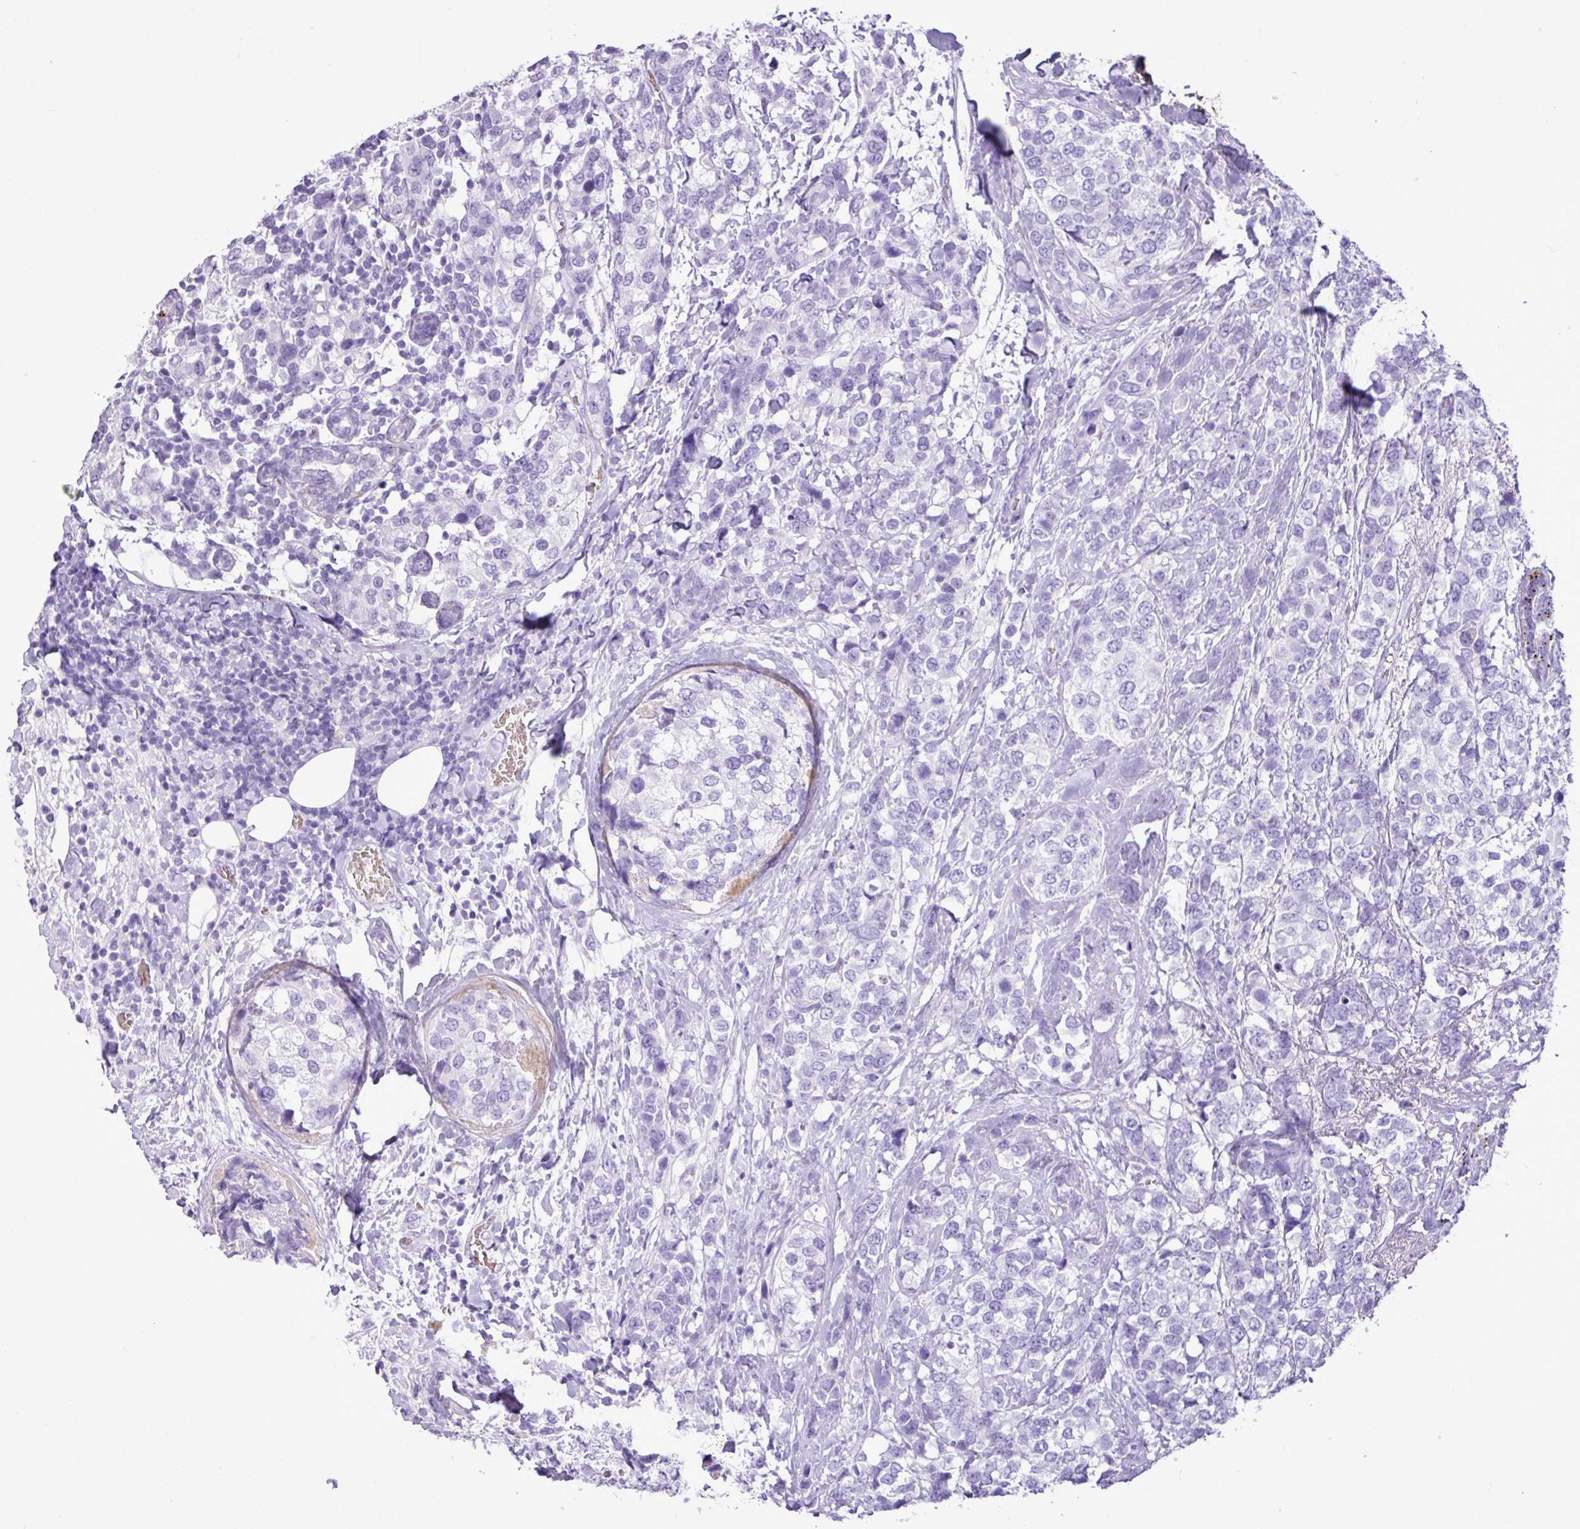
{"staining": {"intensity": "negative", "quantity": "none", "location": "none"}, "tissue": "breast cancer", "cell_type": "Tumor cells", "image_type": "cancer", "snomed": [{"axis": "morphology", "description": "Lobular carcinoma"}, {"axis": "topography", "description": "Breast"}], "caption": "Immunohistochemistry (IHC) micrograph of neoplastic tissue: breast lobular carcinoma stained with DAB displays no significant protein expression in tumor cells.", "gene": "ZSCAN5A", "patient": {"sex": "female", "age": 59}}